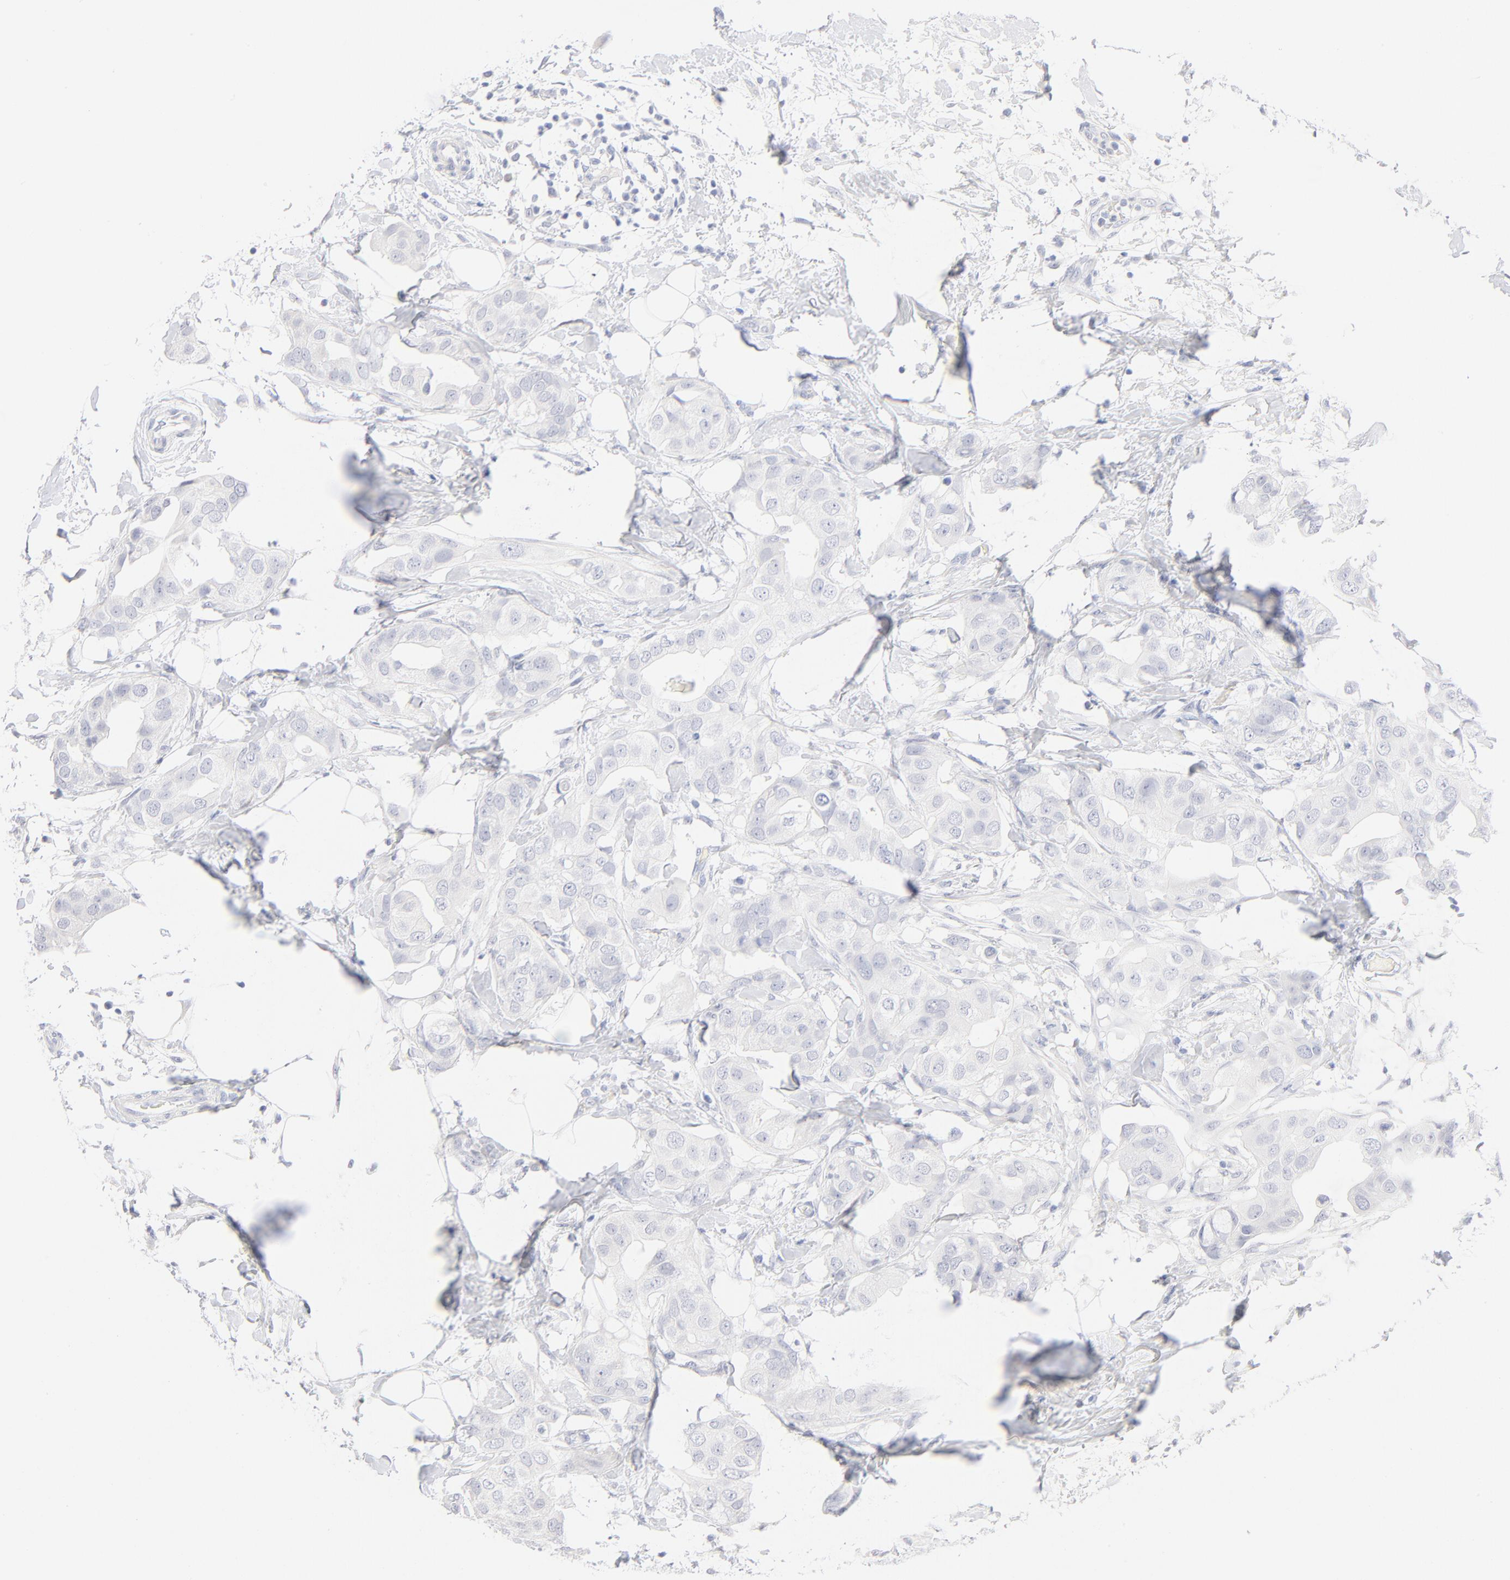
{"staining": {"intensity": "negative", "quantity": "none", "location": "none"}, "tissue": "breast cancer", "cell_type": "Tumor cells", "image_type": "cancer", "snomed": [{"axis": "morphology", "description": "Duct carcinoma"}, {"axis": "topography", "description": "Breast"}], "caption": "Photomicrograph shows no protein staining in tumor cells of breast cancer (invasive ductal carcinoma) tissue.", "gene": "ONECUT1", "patient": {"sex": "female", "age": 40}}